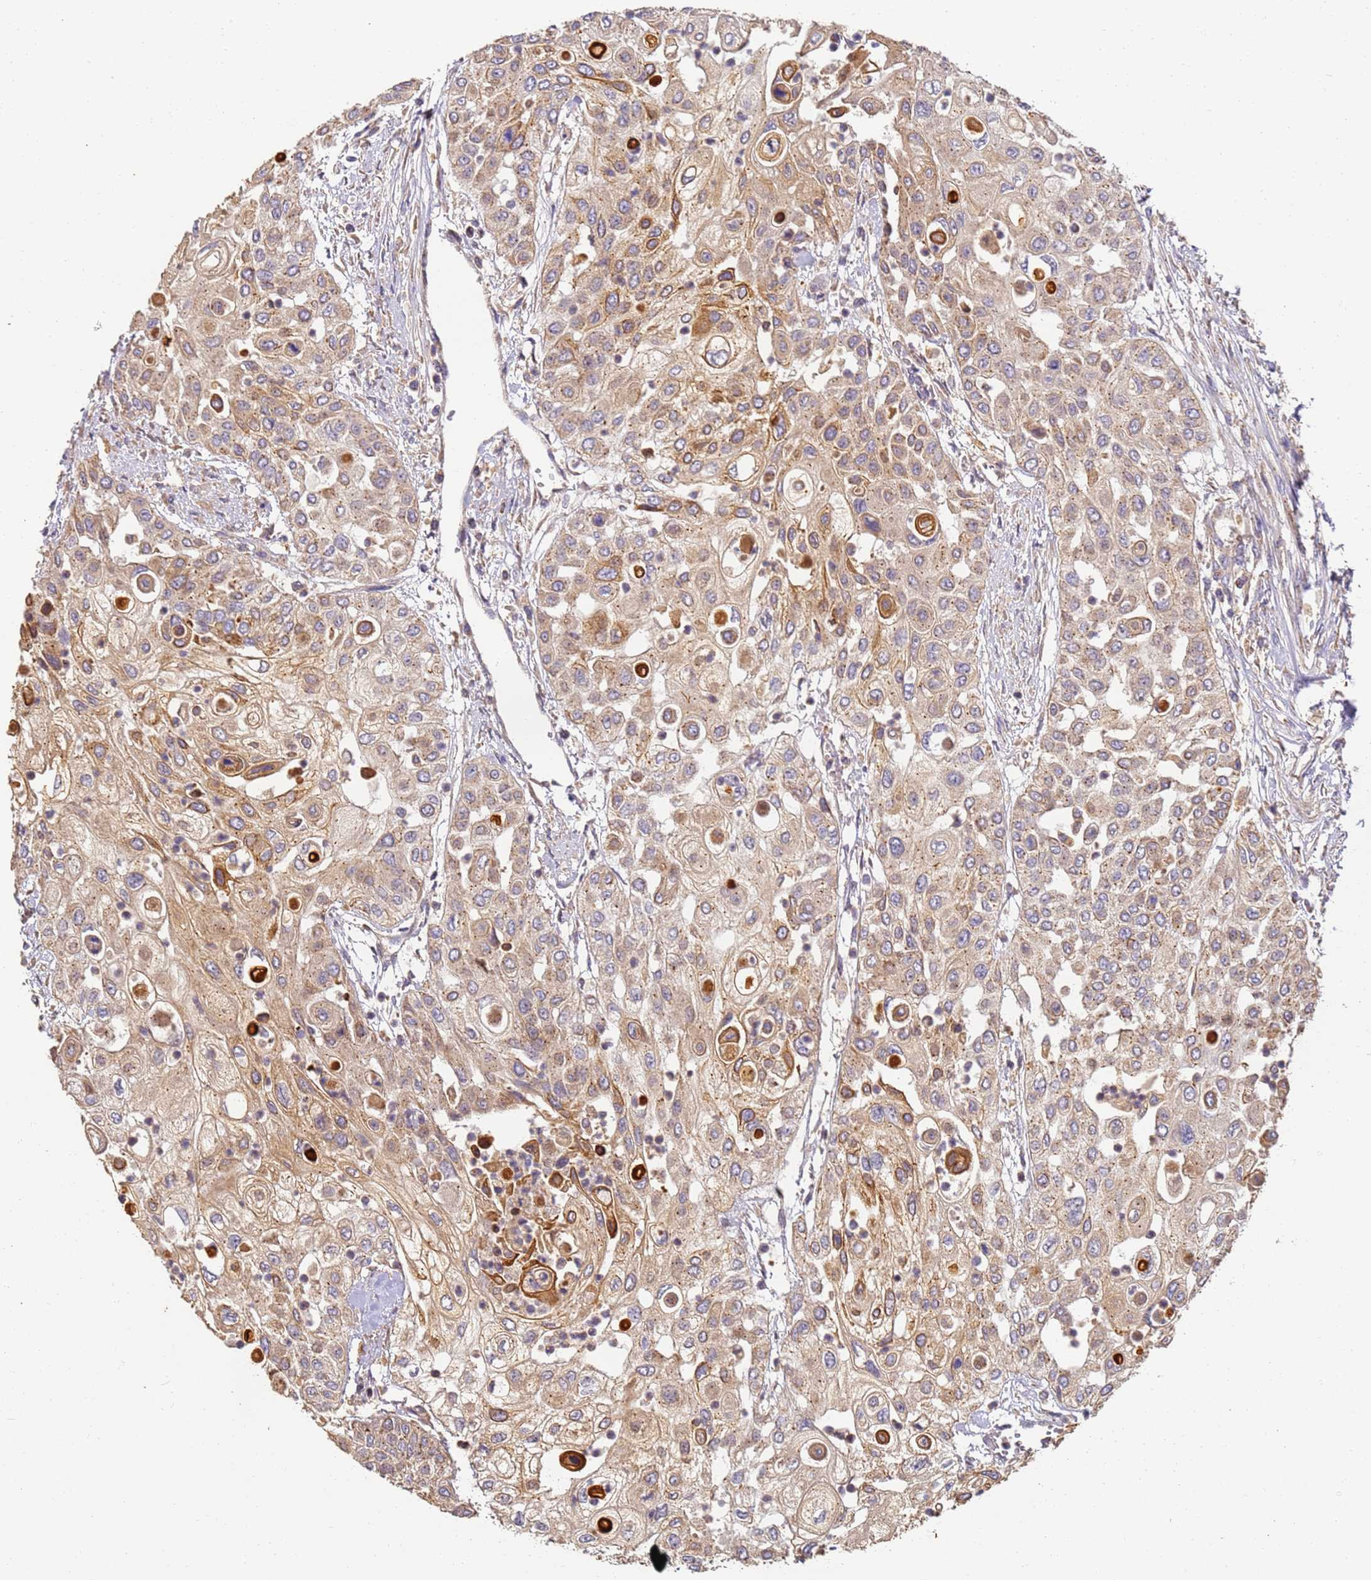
{"staining": {"intensity": "moderate", "quantity": ">75%", "location": "cytoplasmic/membranous"}, "tissue": "urothelial cancer", "cell_type": "Tumor cells", "image_type": "cancer", "snomed": [{"axis": "morphology", "description": "Urothelial carcinoma, High grade"}, {"axis": "topography", "description": "Urinary bladder"}], "caption": "The photomicrograph demonstrates a brown stain indicating the presence of a protein in the cytoplasmic/membranous of tumor cells in urothelial cancer.", "gene": "TIGAR", "patient": {"sex": "female", "age": 79}}